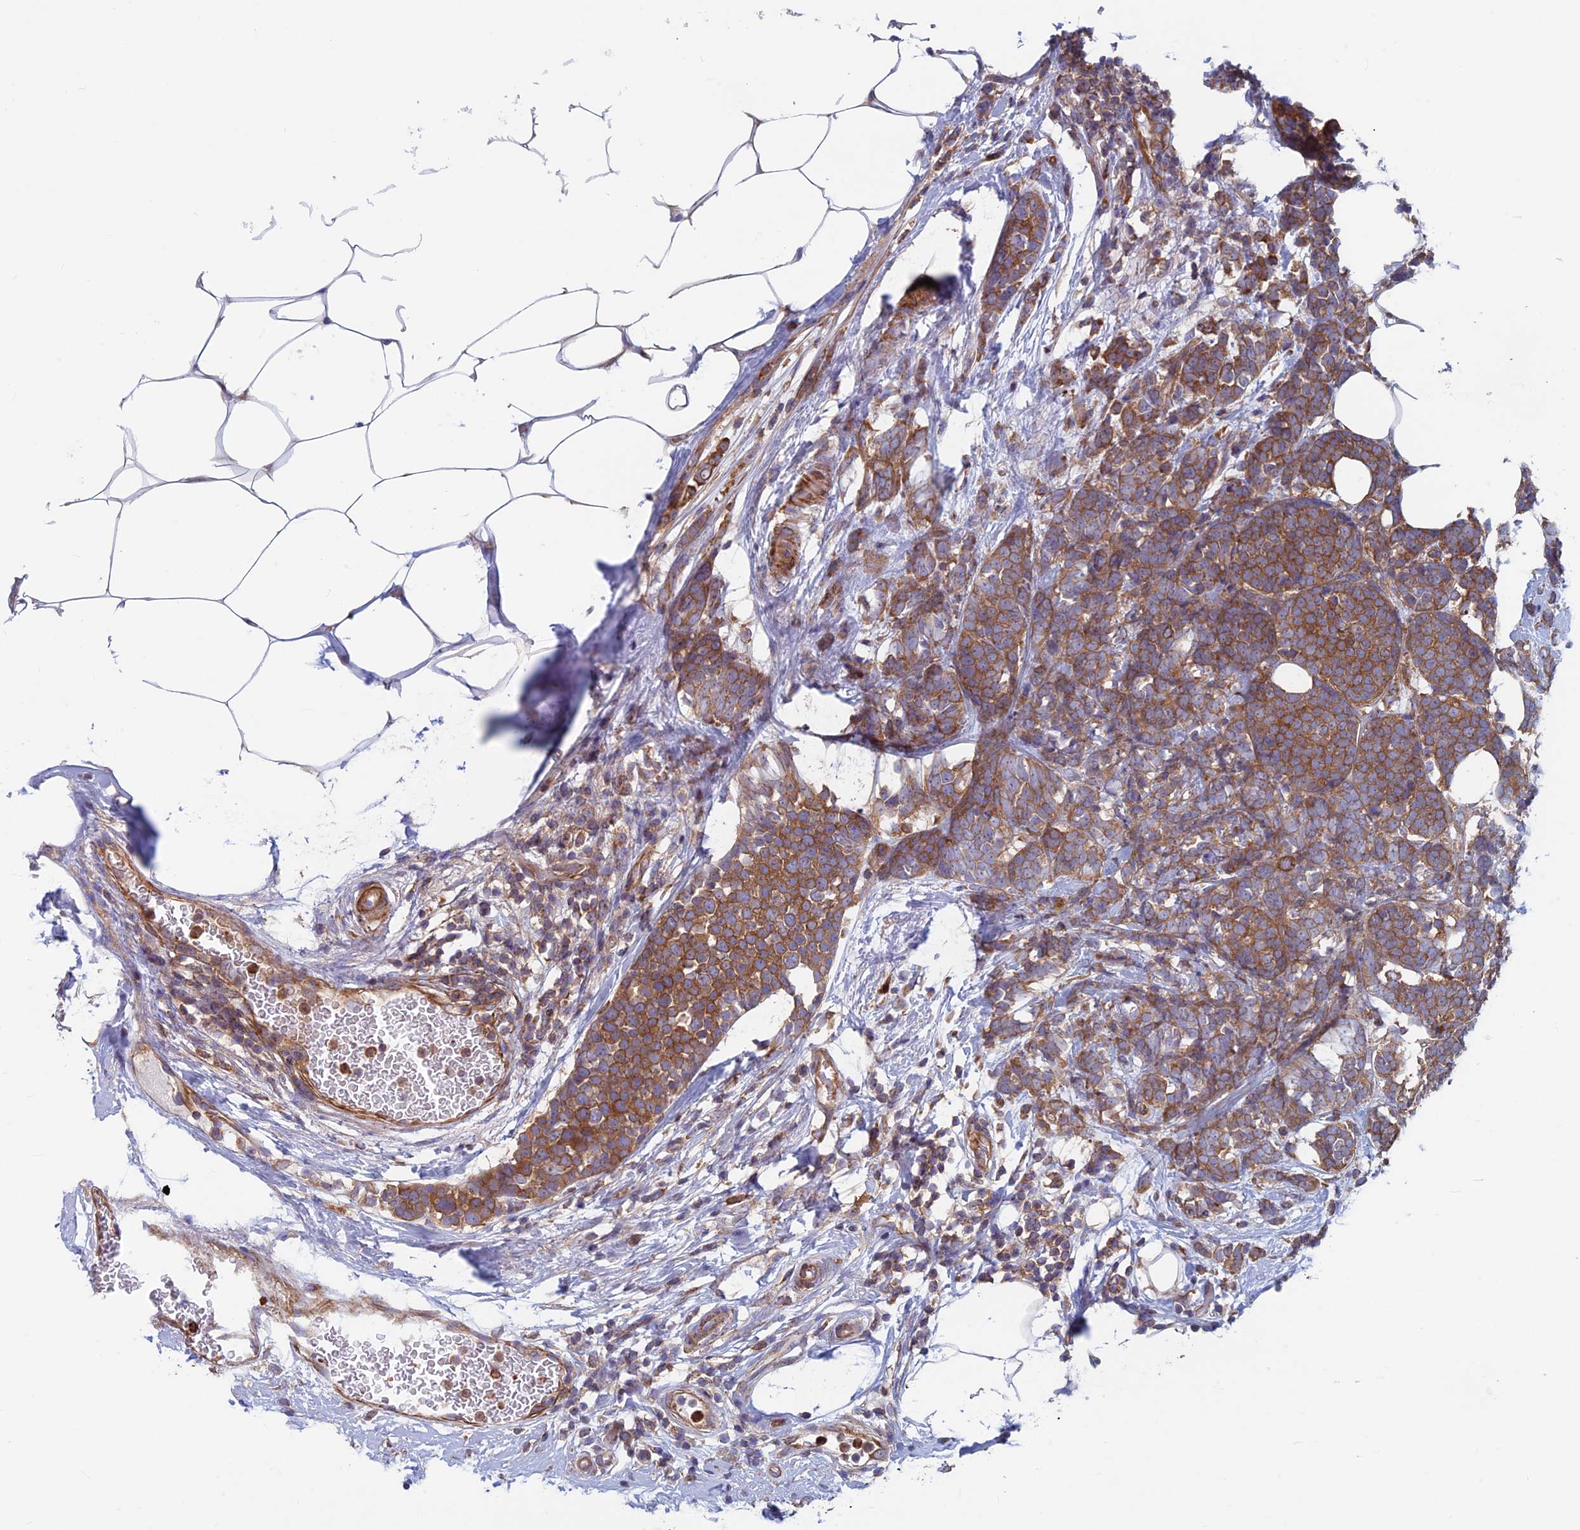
{"staining": {"intensity": "moderate", "quantity": ">75%", "location": "cytoplasmic/membranous"}, "tissue": "breast cancer", "cell_type": "Tumor cells", "image_type": "cancer", "snomed": [{"axis": "morphology", "description": "Lobular carcinoma"}, {"axis": "topography", "description": "Breast"}], "caption": "A medium amount of moderate cytoplasmic/membranous staining is appreciated in about >75% of tumor cells in breast lobular carcinoma tissue.", "gene": "DNM1L", "patient": {"sex": "female", "age": 58}}